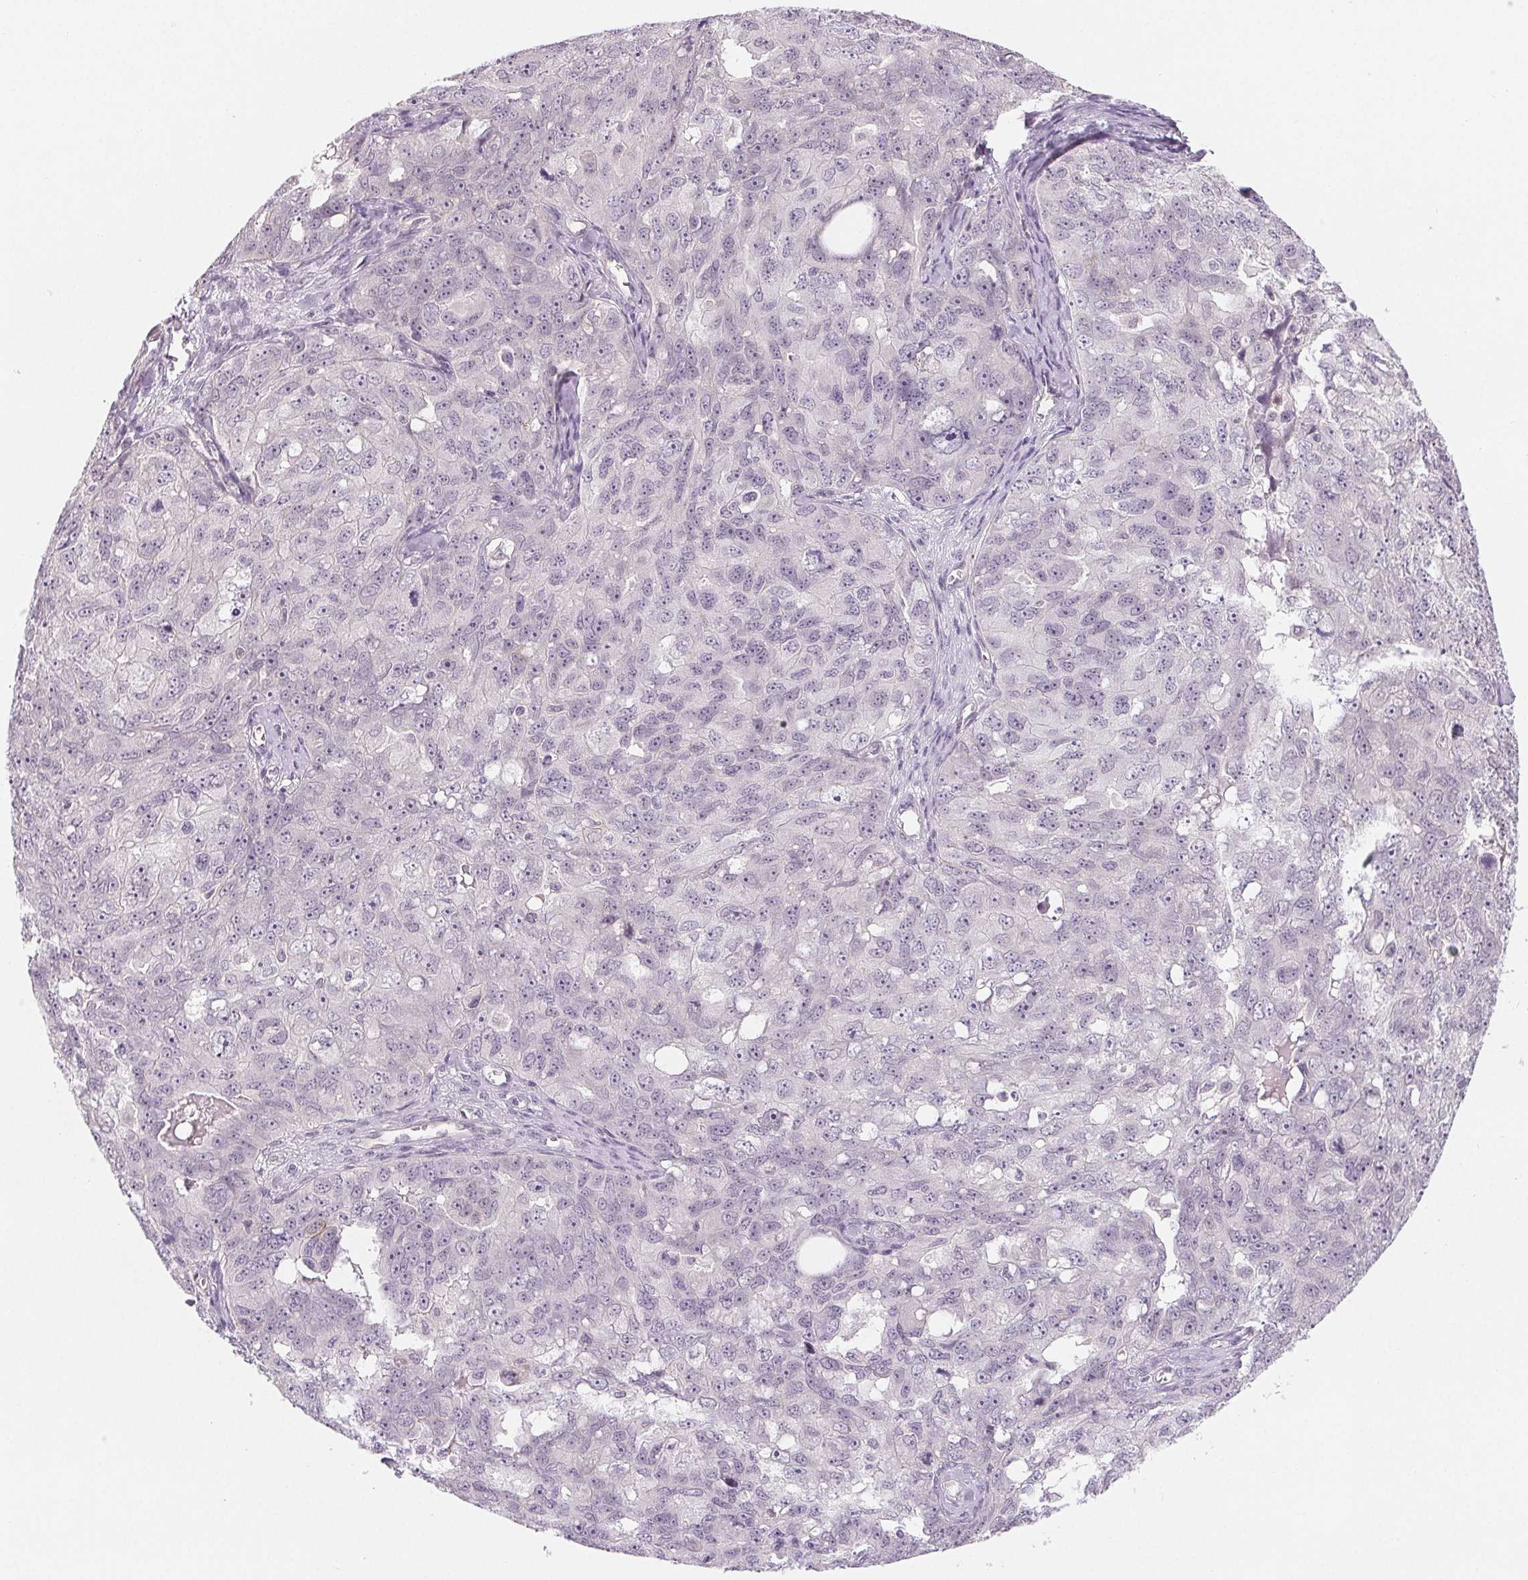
{"staining": {"intensity": "negative", "quantity": "none", "location": "none"}, "tissue": "ovarian cancer", "cell_type": "Tumor cells", "image_type": "cancer", "snomed": [{"axis": "morphology", "description": "Carcinoma, endometroid"}, {"axis": "topography", "description": "Ovary"}], "caption": "High power microscopy photomicrograph of an immunohistochemistry (IHC) photomicrograph of ovarian cancer (endometroid carcinoma), revealing no significant expression in tumor cells. (DAB immunohistochemistry, high magnification).", "gene": "CFC1", "patient": {"sex": "female", "age": 70}}